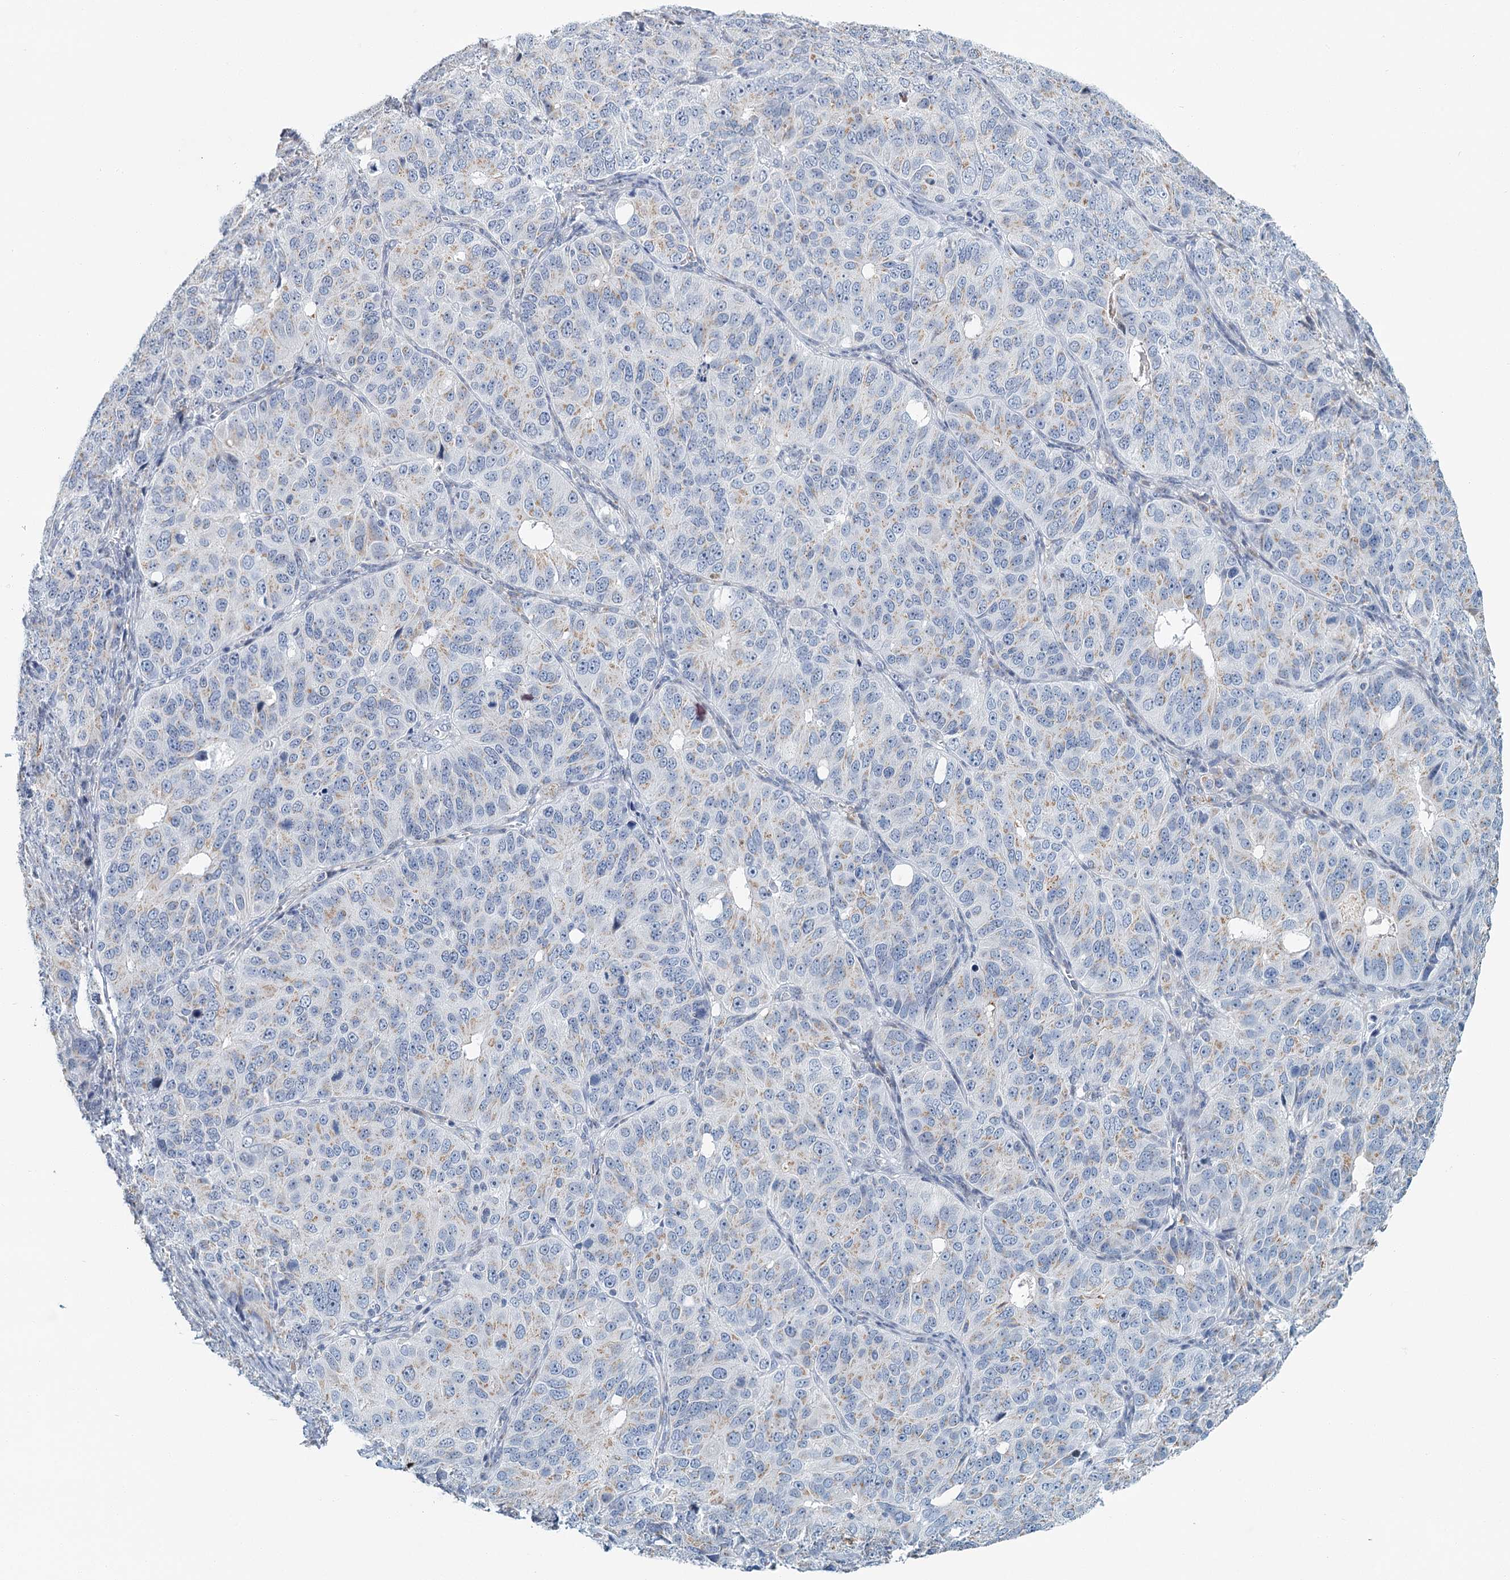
{"staining": {"intensity": "weak", "quantity": "25%-75%", "location": "cytoplasmic/membranous"}, "tissue": "ovarian cancer", "cell_type": "Tumor cells", "image_type": "cancer", "snomed": [{"axis": "morphology", "description": "Carcinoma, endometroid"}, {"axis": "topography", "description": "Ovary"}], "caption": "Protein staining of ovarian cancer (endometroid carcinoma) tissue reveals weak cytoplasmic/membranous expression in approximately 25%-75% of tumor cells. The staining is performed using DAB (3,3'-diaminobenzidine) brown chromogen to label protein expression. The nuclei are counter-stained blue using hematoxylin.", "gene": "ZNF527", "patient": {"sex": "female", "age": 51}}